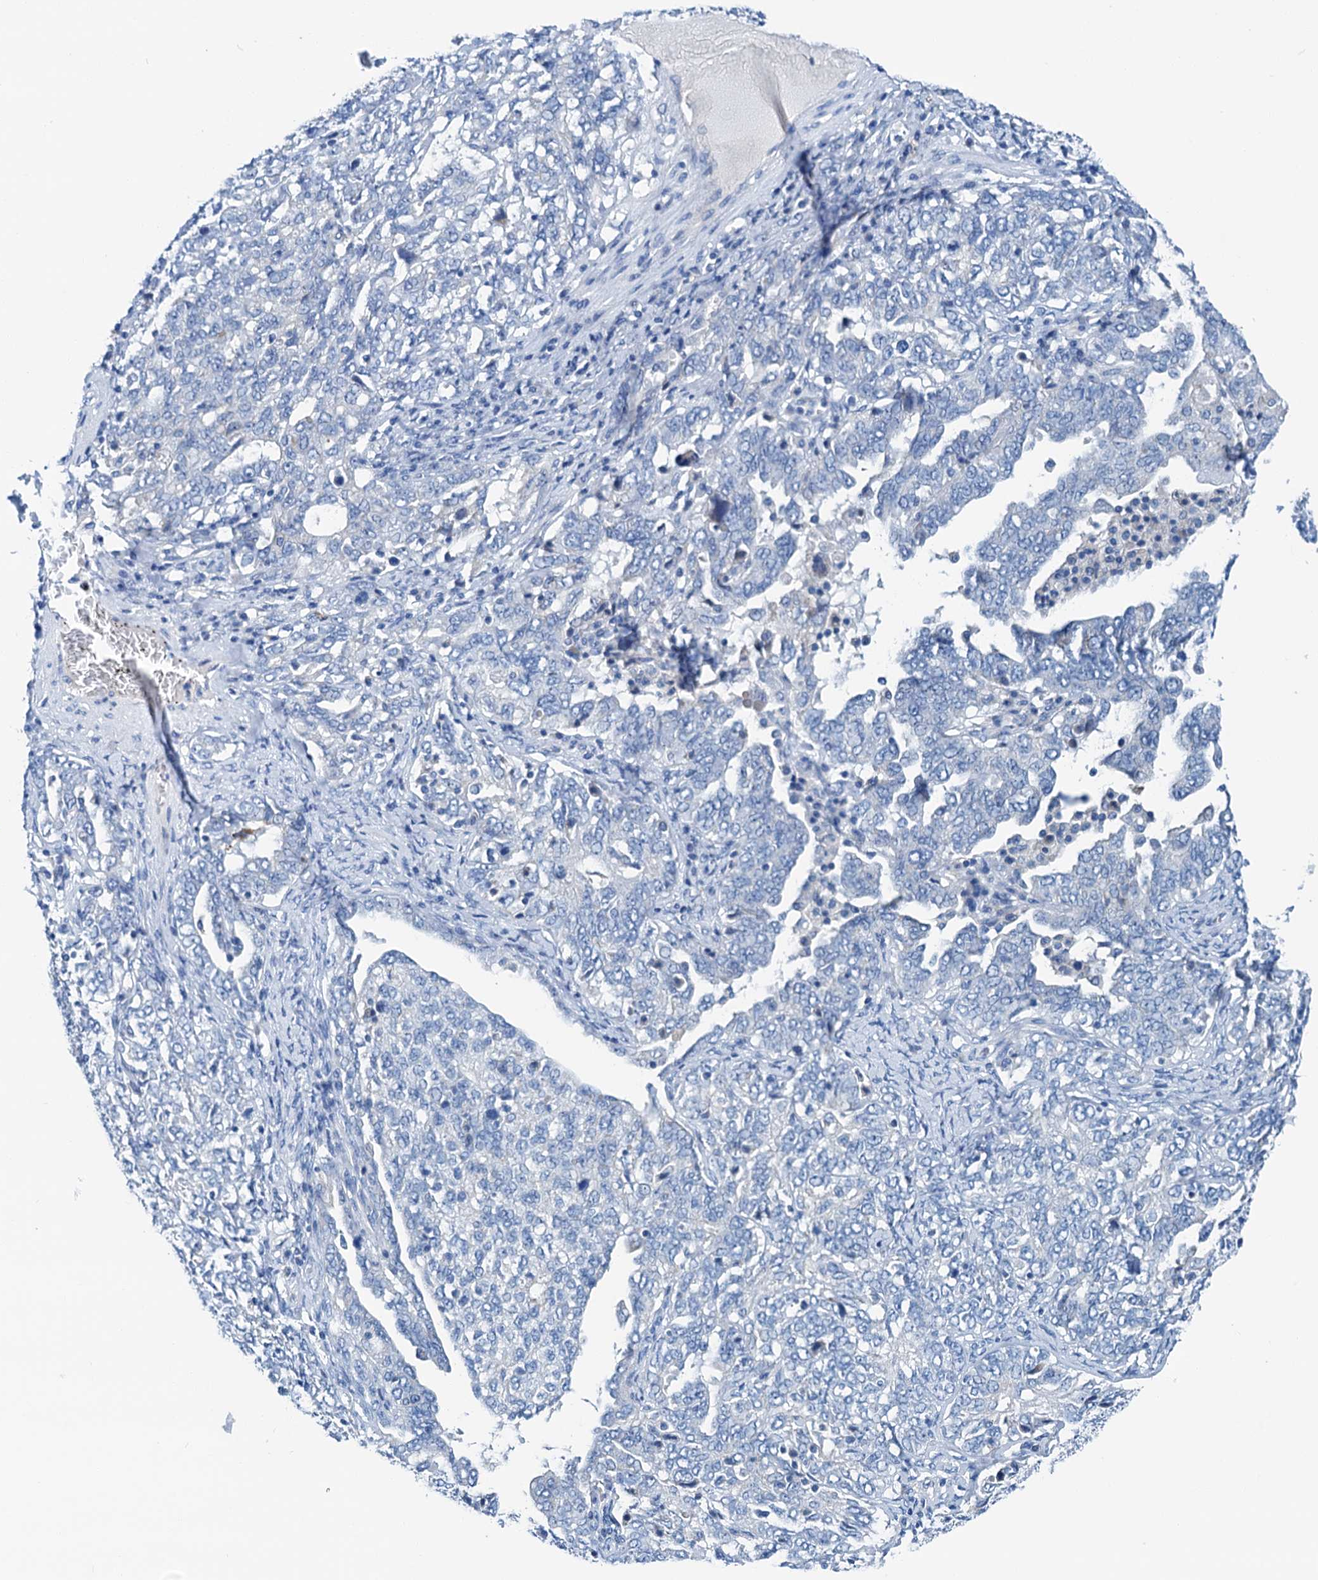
{"staining": {"intensity": "negative", "quantity": "none", "location": "none"}, "tissue": "ovarian cancer", "cell_type": "Tumor cells", "image_type": "cancer", "snomed": [{"axis": "morphology", "description": "Carcinoma, endometroid"}, {"axis": "topography", "description": "Ovary"}], "caption": "This is a histopathology image of immunohistochemistry staining of ovarian endometroid carcinoma, which shows no staining in tumor cells. Nuclei are stained in blue.", "gene": "KNDC1", "patient": {"sex": "female", "age": 62}}